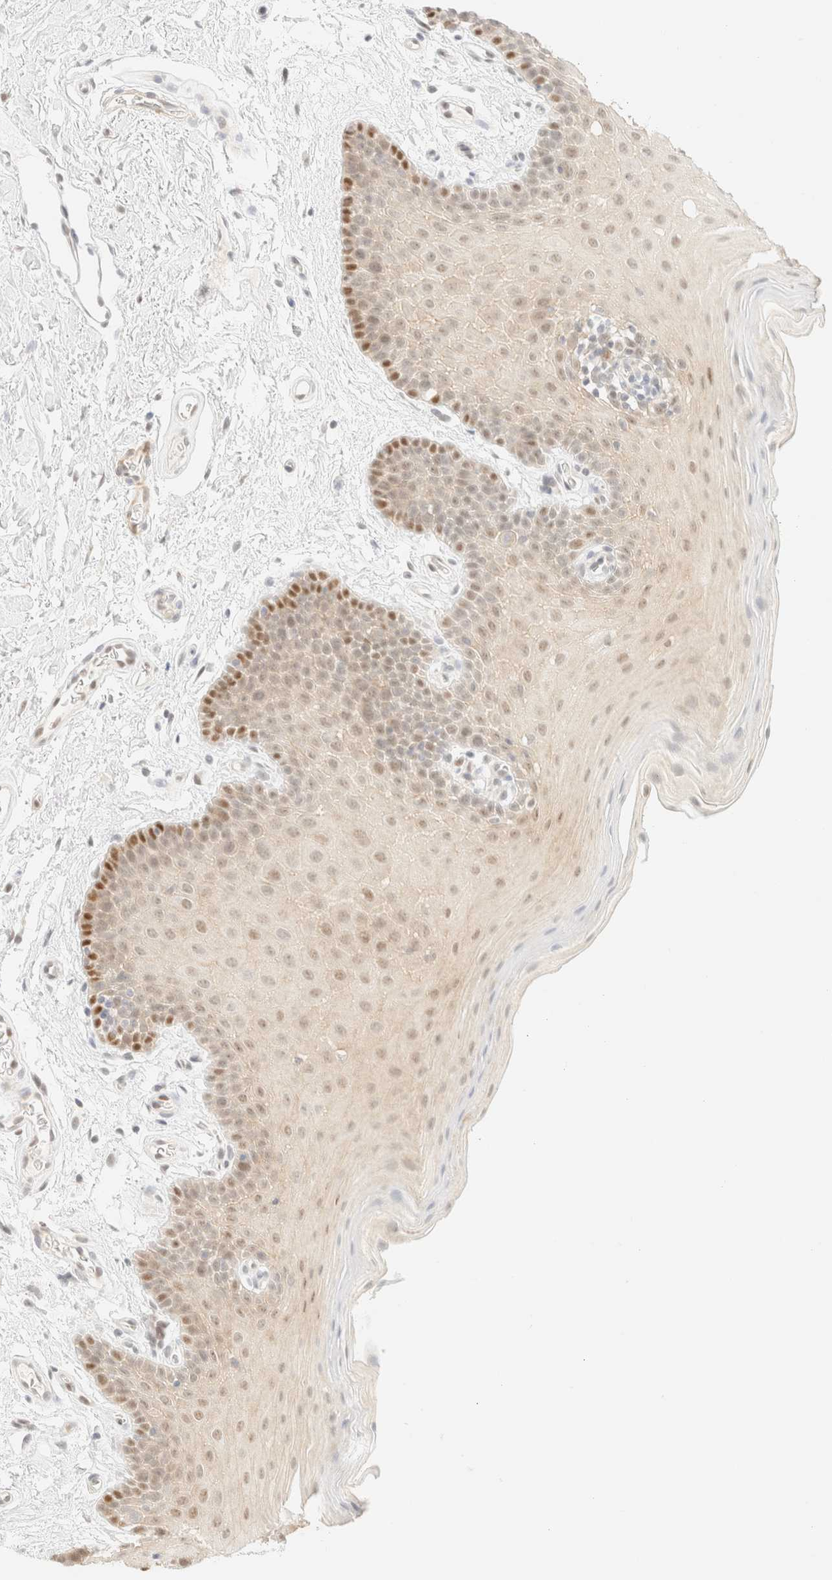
{"staining": {"intensity": "moderate", "quantity": "<25%", "location": "nuclear"}, "tissue": "oral mucosa", "cell_type": "Squamous epithelial cells", "image_type": "normal", "snomed": [{"axis": "morphology", "description": "Normal tissue, NOS"}, {"axis": "topography", "description": "Oral tissue"}], "caption": "IHC photomicrograph of normal oral mucosa stained for a protein (brown), which shows low levels of moderate nuclear staining in about <25% of squamous epithelial cells.", "gene": "TSR1", "patient": {"sex": "male", "age": 62}}